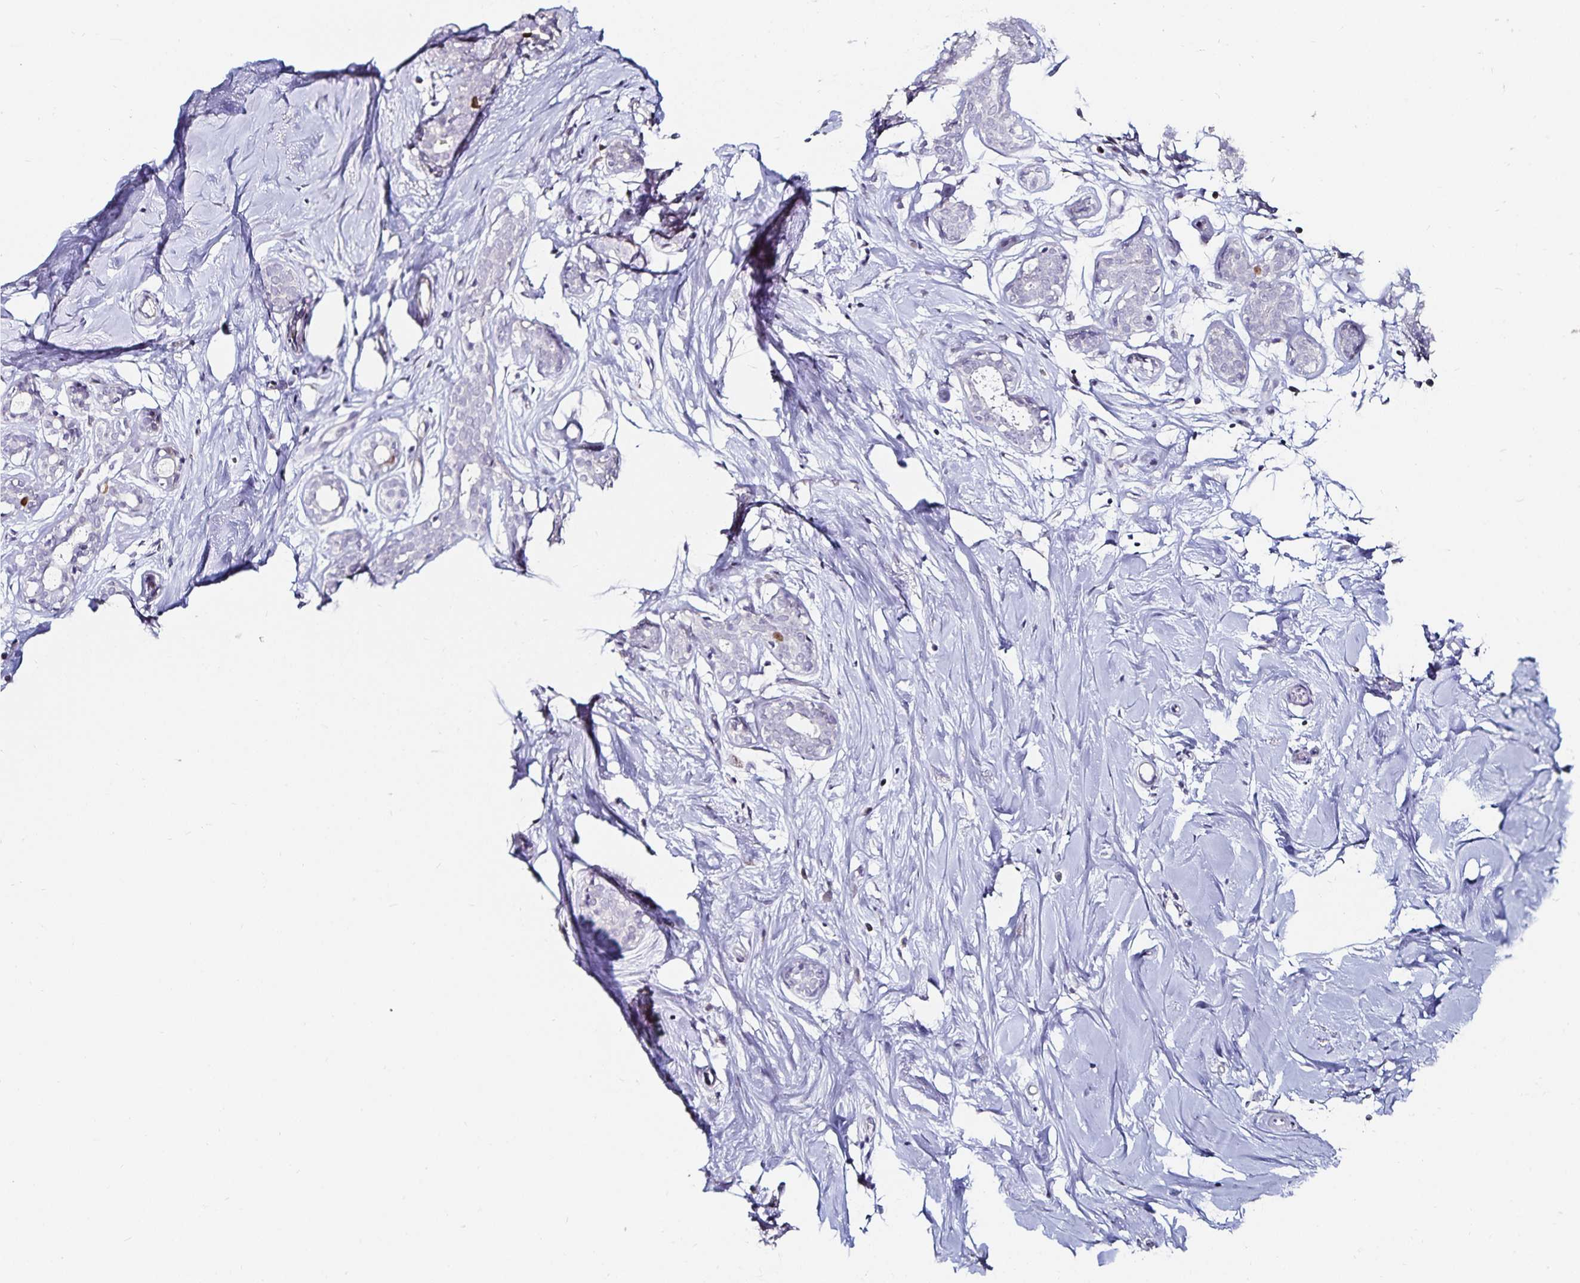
{"staining": {"intensity": "negative", "quantity": "none", "location": "none"}, "tissue": "breast", "cell_type": "Adipocytes", "image_type": "normal", "snomed": [{"axis": "morphology", "description": "Normal tissue, NOS"}, {"axis": "topography", "description": "Breast"}], "caption": "The photomicrograph displays no significant expression in adipocytes of breast. (Immunohistochemistry, brightfield microscopy, high magnification).", "gene": "ANLN", "patient": {"sex": "female", "age": 27}}